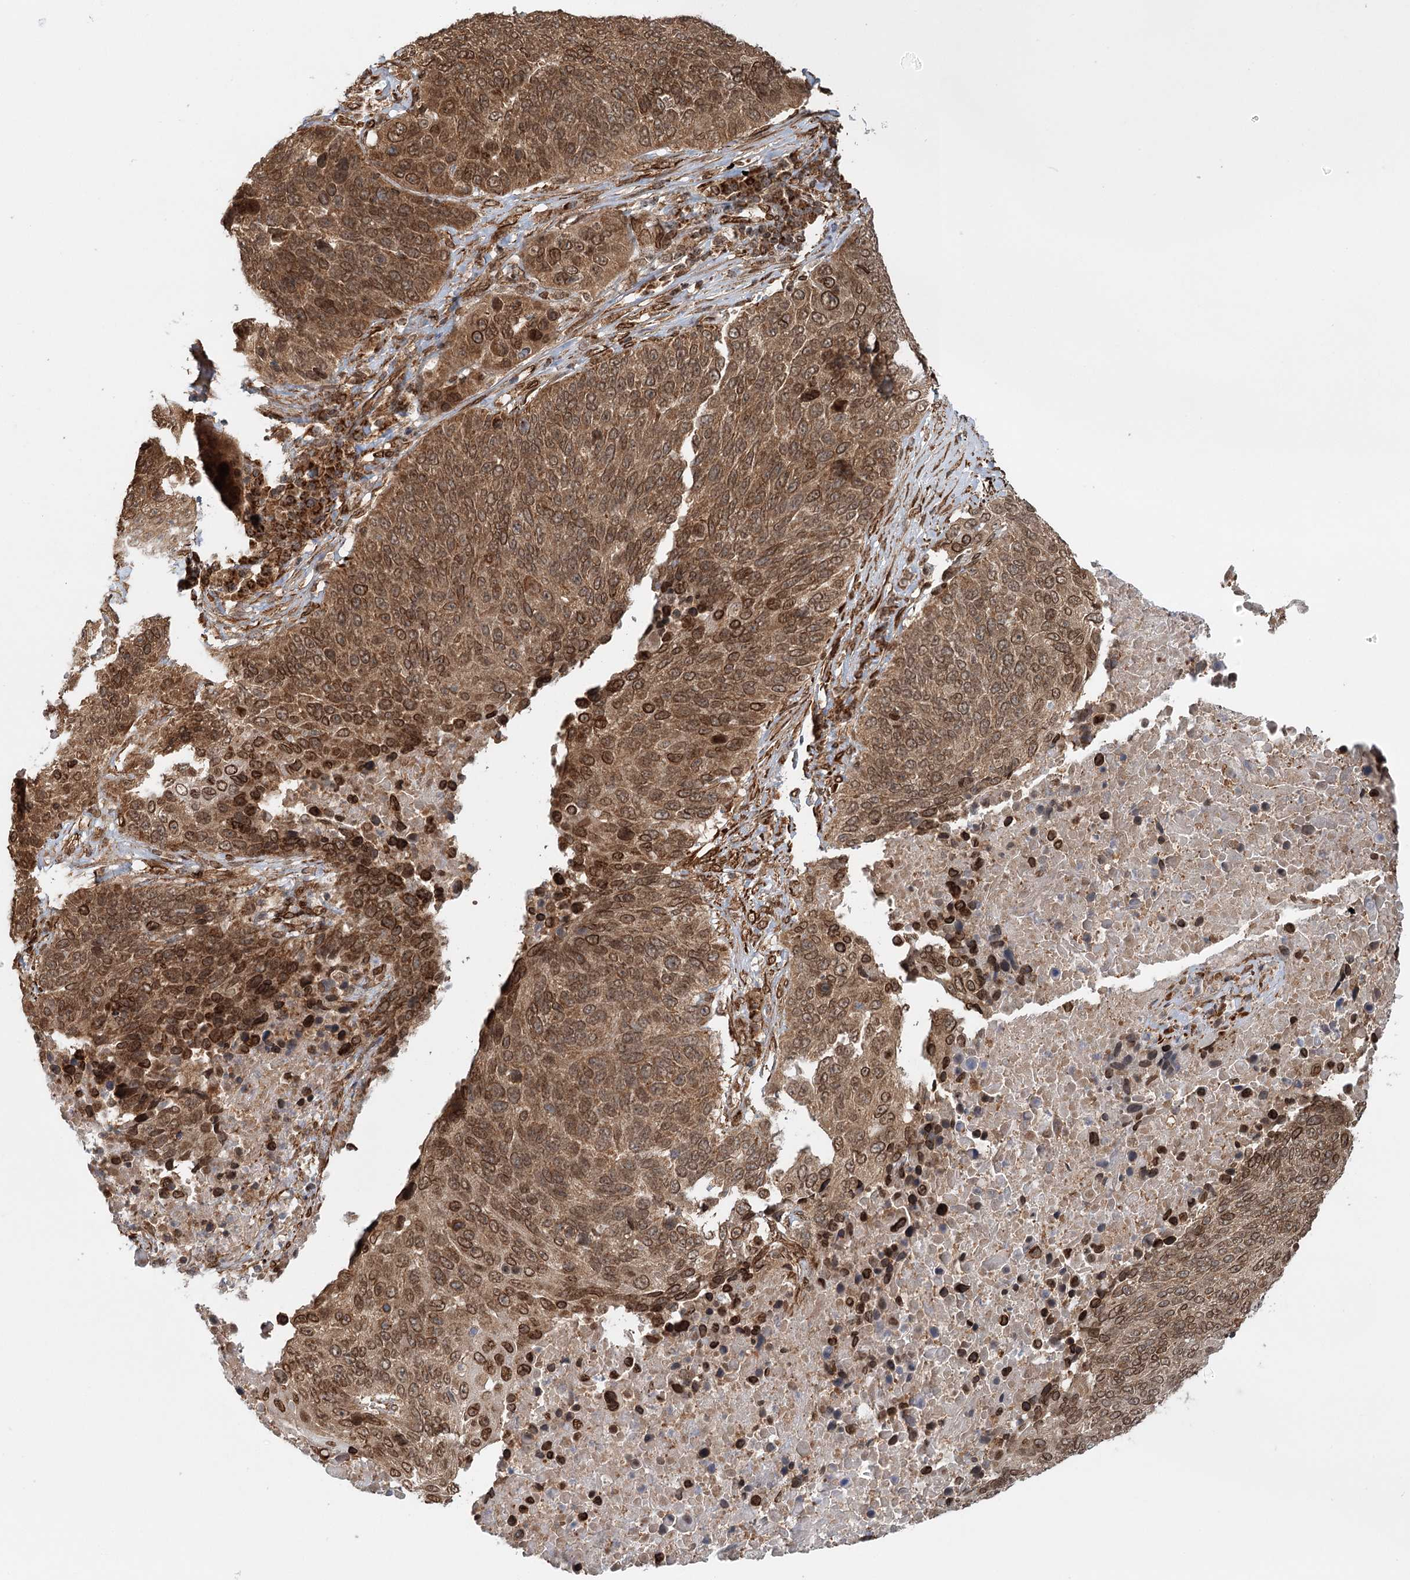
{"staining": {"intensity": "strong", "quantity": ">75%", "location": "cytoplasmic/membranous"}, "tissue": "lung cancer", "cell_type": "Tumor cells", "image_type": "cancer", "snomed": [{"axis": "morphology", "description": "Squamous cell carcinoma, NOS"}, {"axis": "topography", "description": "Lung"}], "caption": "Tumor cells exhibit high levels of strong cytoplasmic/membranous staining in approximately >75% of cells in squamous cell carcinoma (lung).", "gene": "BCKDHA", "patient": {"sex": "male", "age": 66}}